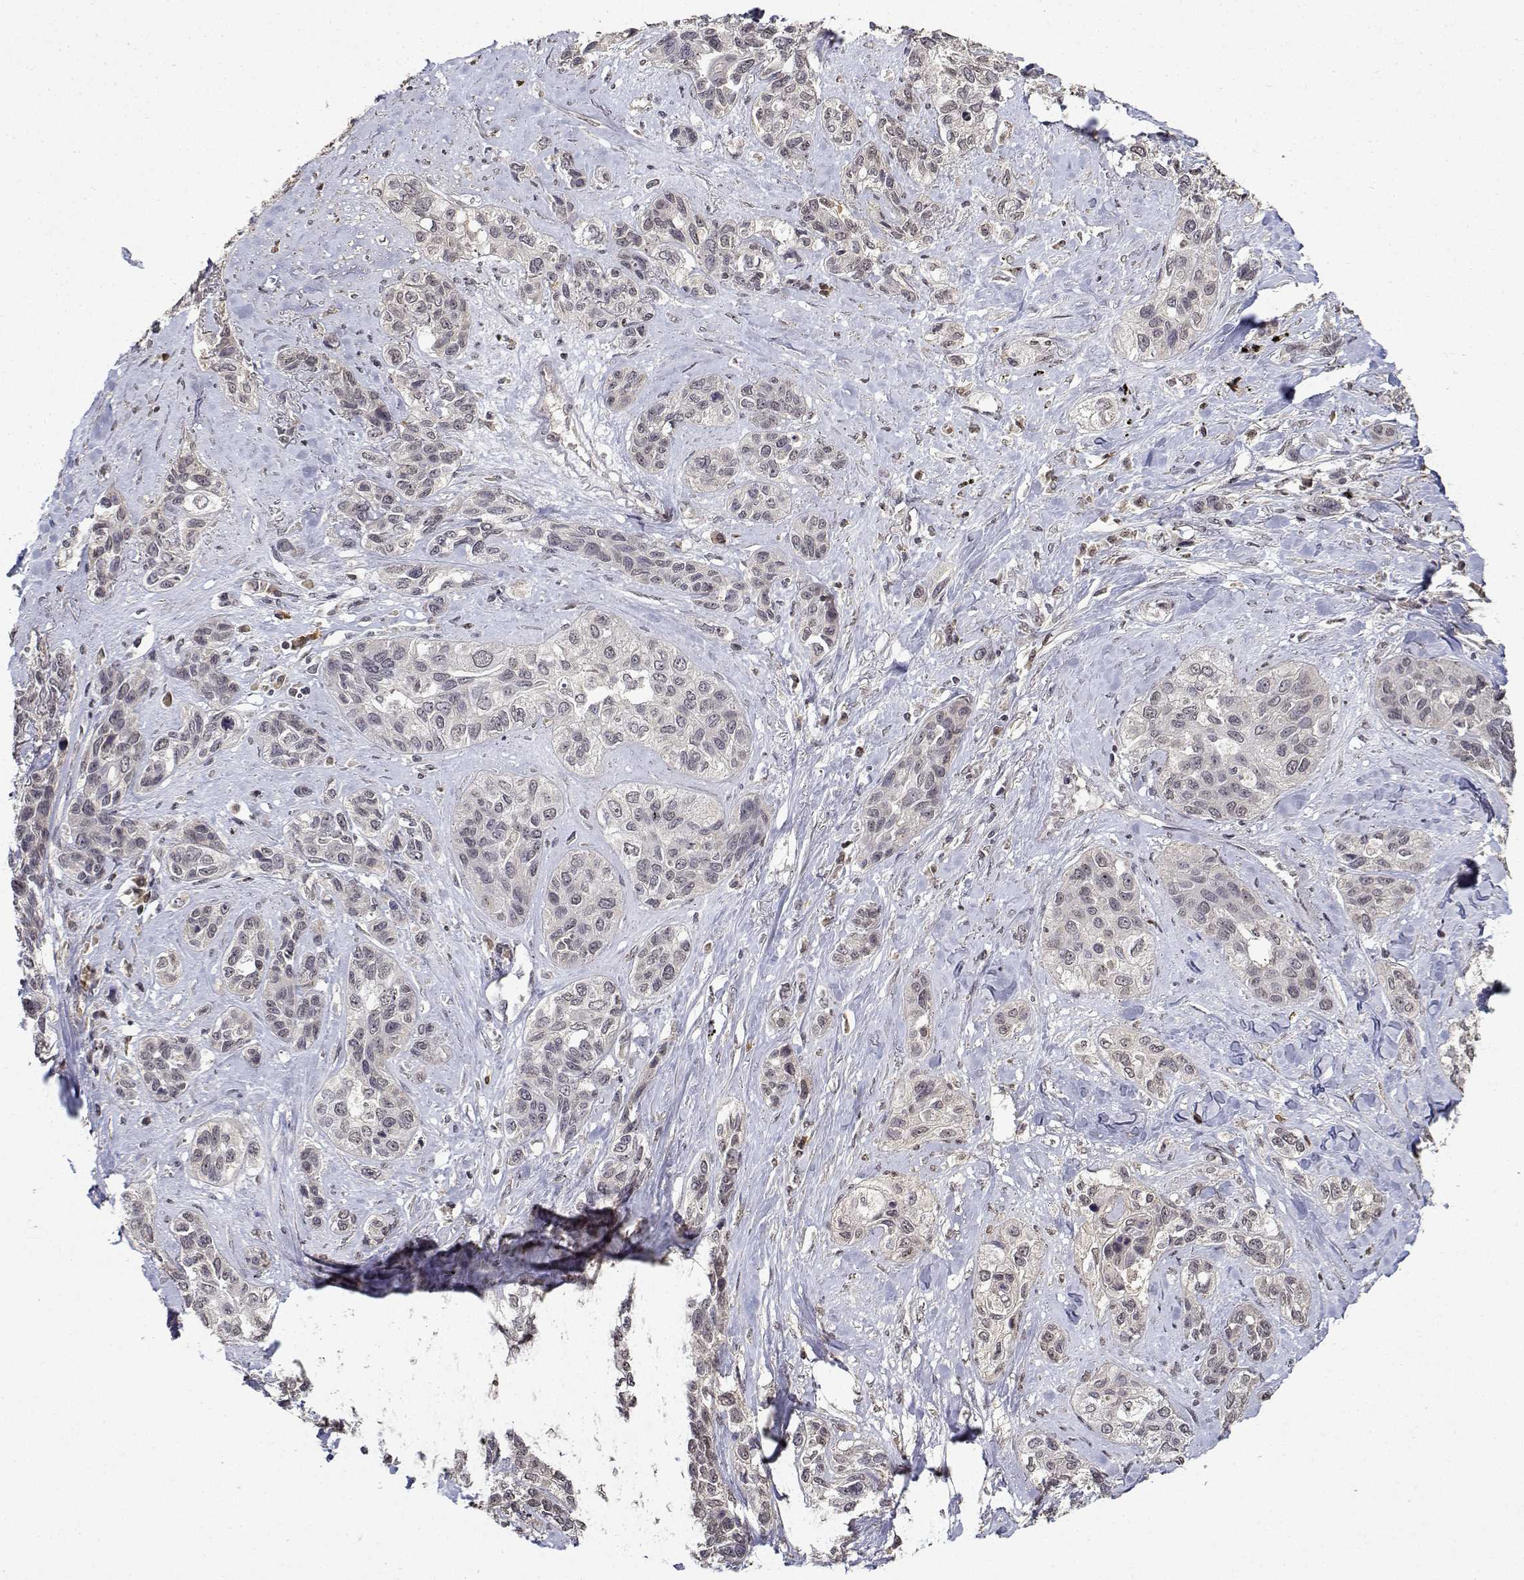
{"staining": {"intensity": "negative", "quantity": "none", "location": "none"}, "tissue": "lung cancer", "cell_type": "Tumor cells", "image_type": "cancer", "snomed": [{"axis": "morphology", "description": "Squamous cell carcinoma, NOS"}, {"axis": "topography", "description": "Lung"}], "caption": "Immunohistochemistry (IHC) micrograph of neoplastic tissue: lung cancer (squamous cell carcinoma) stained with DAB (3,3'-diaminobenzidine) exhibits no significant protein positivity in tumor cells.", "gene": "BDNF", "patient": {"sex": "female", "age": 70}}